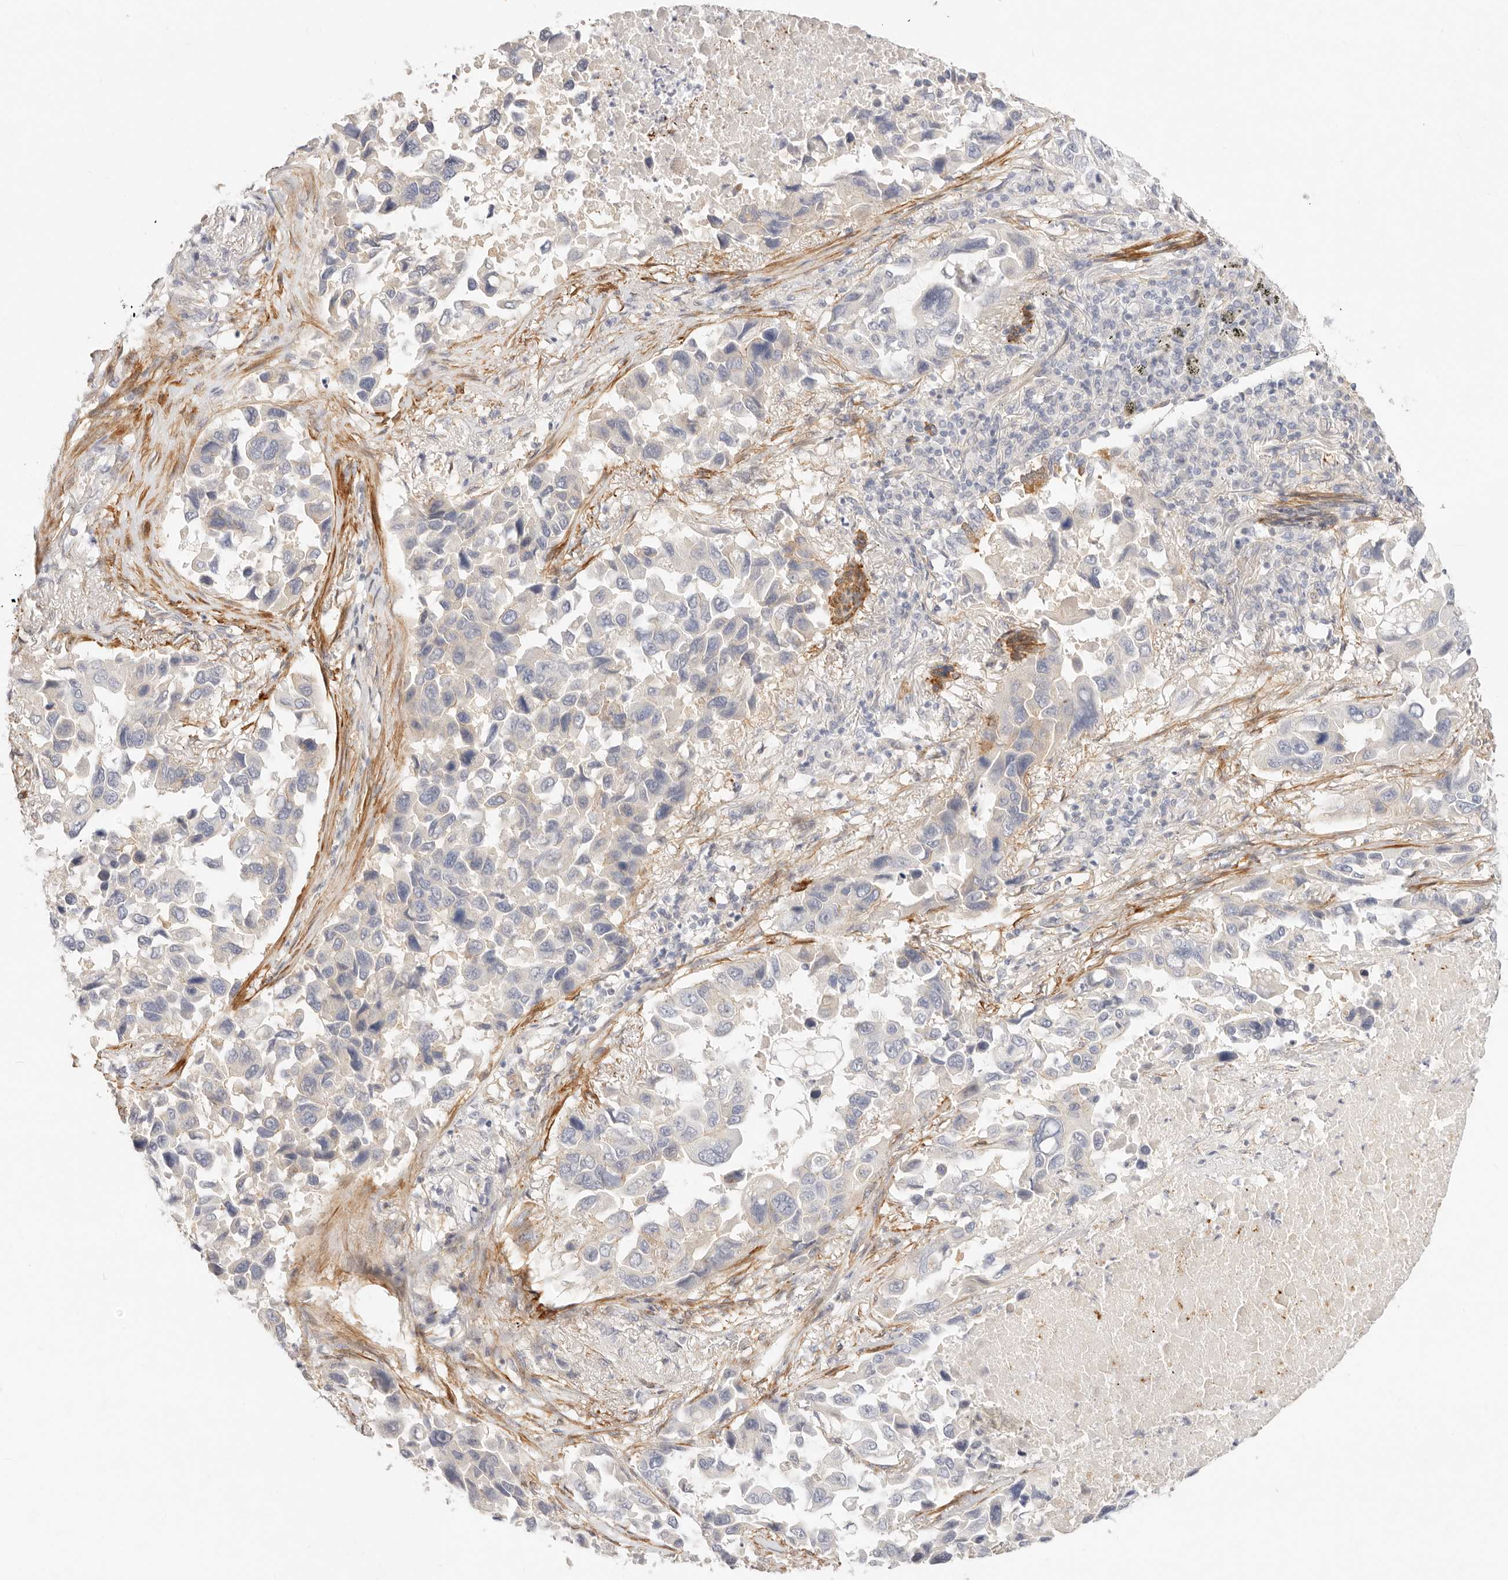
{"staining": {"intensity": "negative", "quantity": "none", "location": "none"}, "tissue": "lung cancer", "cell_type": "Tumor cells", "image_type": "cancer", "snomed": [{"axis": "morphology", "description": "Adenocarcinoma, NOS"}, {"axis": "topography", "description": "Lung"}], "caption": "High magnification brightfield microscopy of adenocarcinoma (lung) stained with DAB (brown) and counterstained with hematoxylin (blue): tumor cells show no significant positivity.", "gene": "UBXN10", "patient": {"sex": "male", "age": 64}}